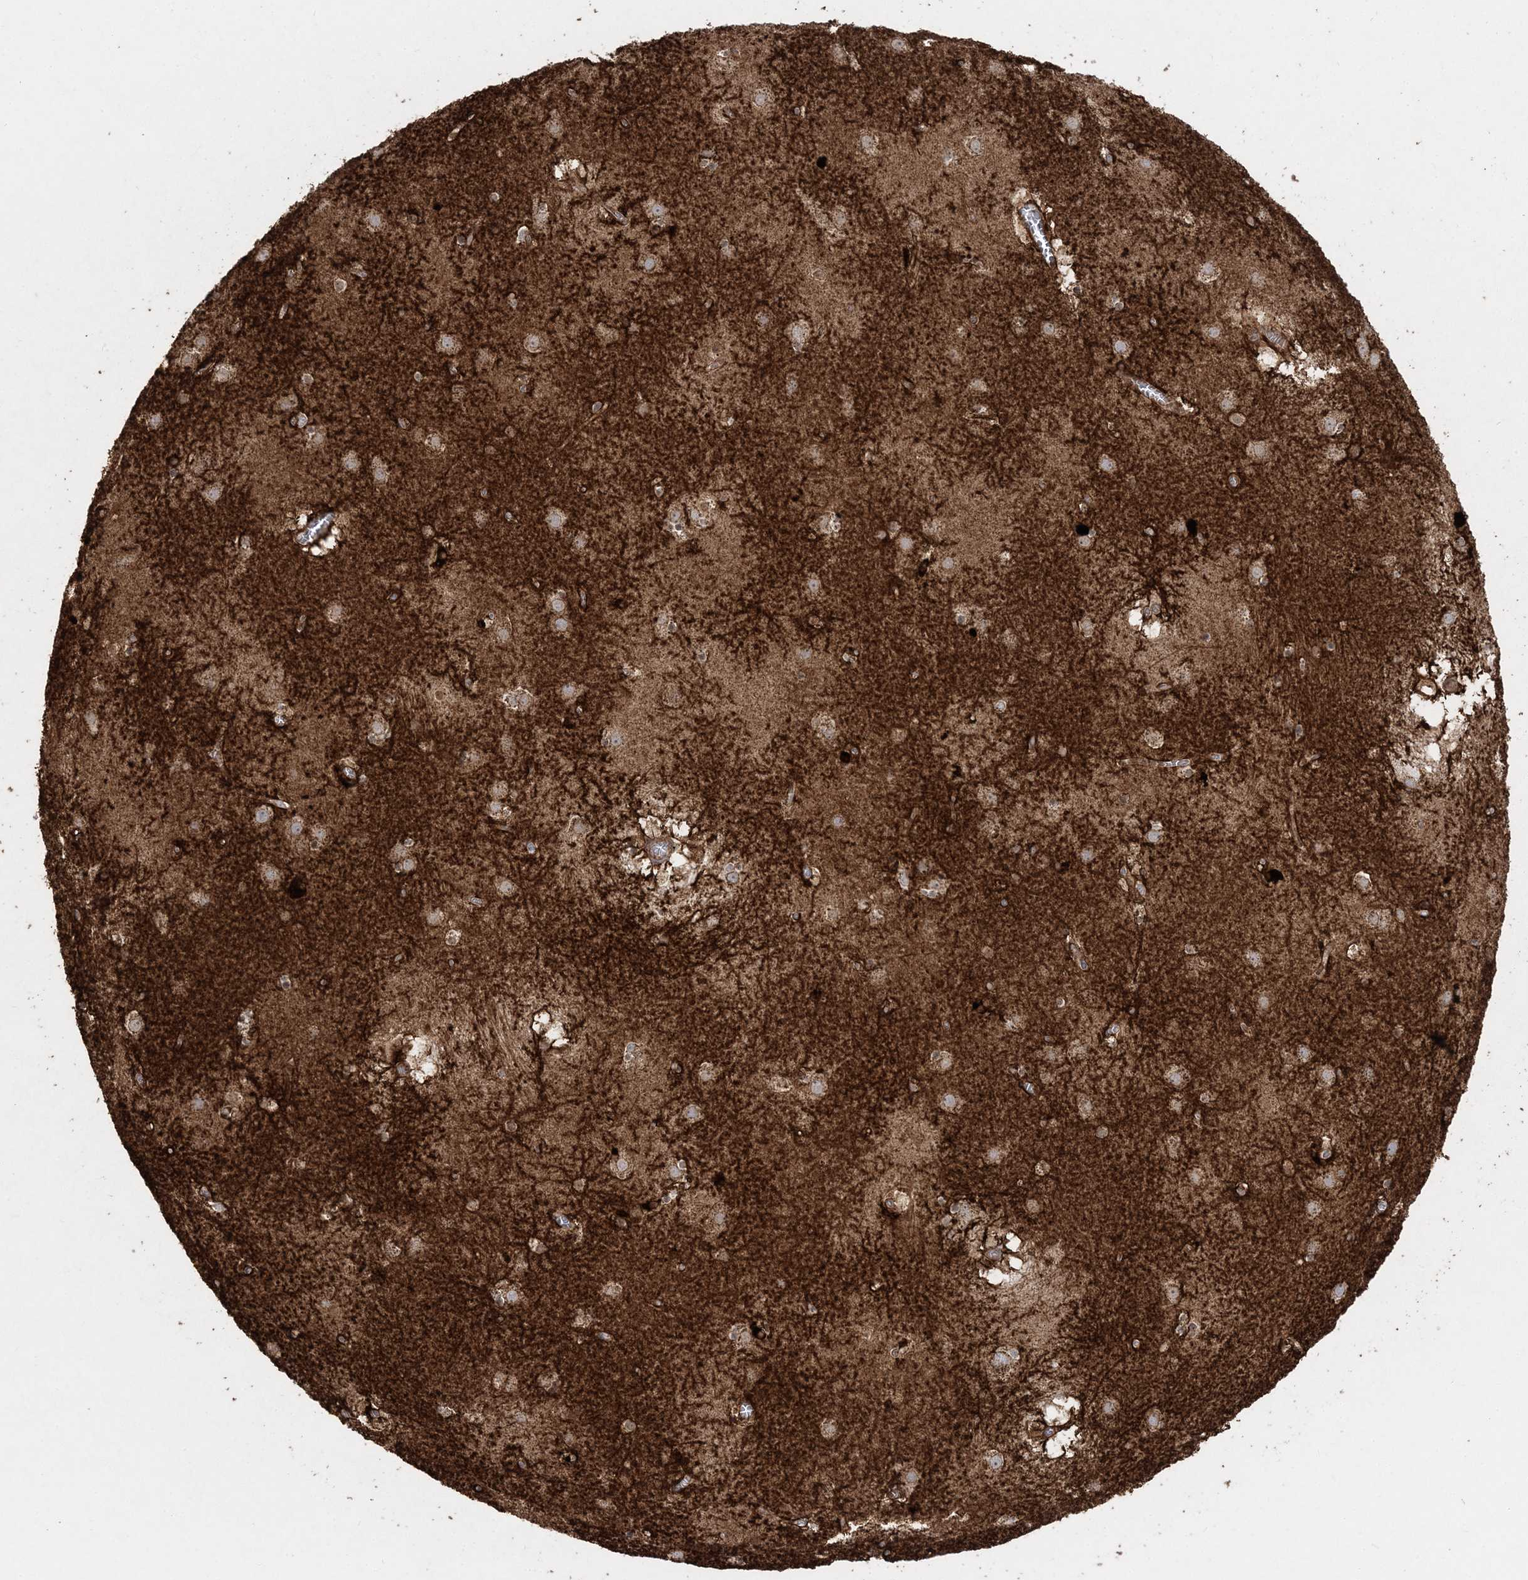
{"staining": {"intensity": "strong", "quantity": ">75%", "location": "cytoplasmic/membranous"}, "tissue": "caudate", "cell_type": "Glial cells", "image_type": "normal", "snomed": [{"axis": "morphology", "description": "Normal tissue, NOS"}, {"axis": "topography", "description": "Lateral ventricle wall"}], "caption": "A micrograph showing strong cytoplasmic/membranous staining in approximately >75% of glial cells in unremarkable caudate, as visualized by brown immunohistochemical staining.", "gene": "LRPPRC", "patient": {"sex": "male", "age": 70}}